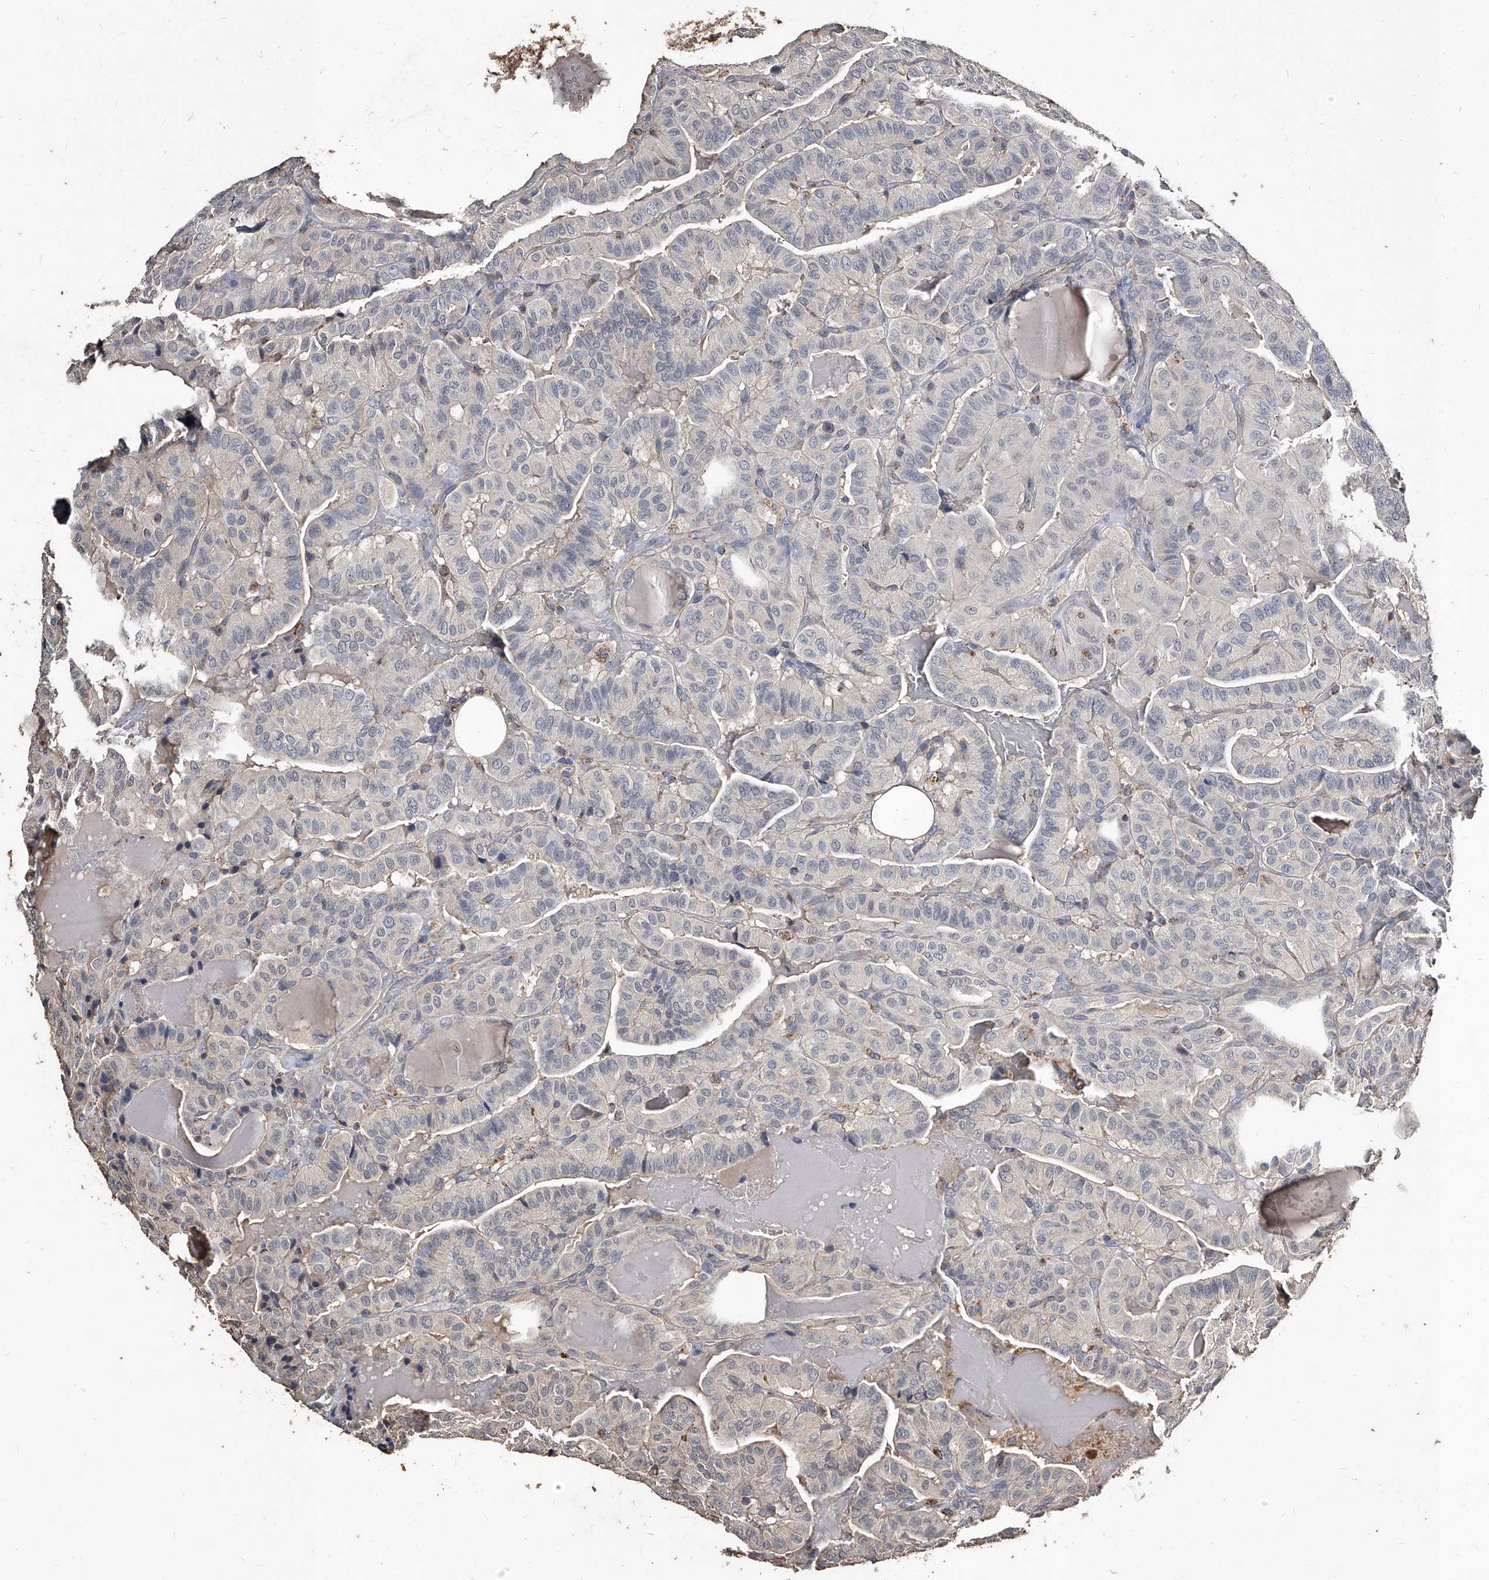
{"staining": {"intensity": "negative", "quantity": "none", "location": "none"}, "tissue": "thyroid cancer", "cell_type": "Tumor cells", "image_type": "cancer", "snomed": [{"axis": "morphology", "description": "Papillary adenocarcinoma, NOS"}, {"axis": "topography", "description": "Thyroid gland"}], "caption": "Immunohistochemical staining of thyroid papillary adenocarcinoma demonstrates no significant positivity in tumor cells.", "gene": "GPR183", "patient": {"sex": "male", "age": 77}}